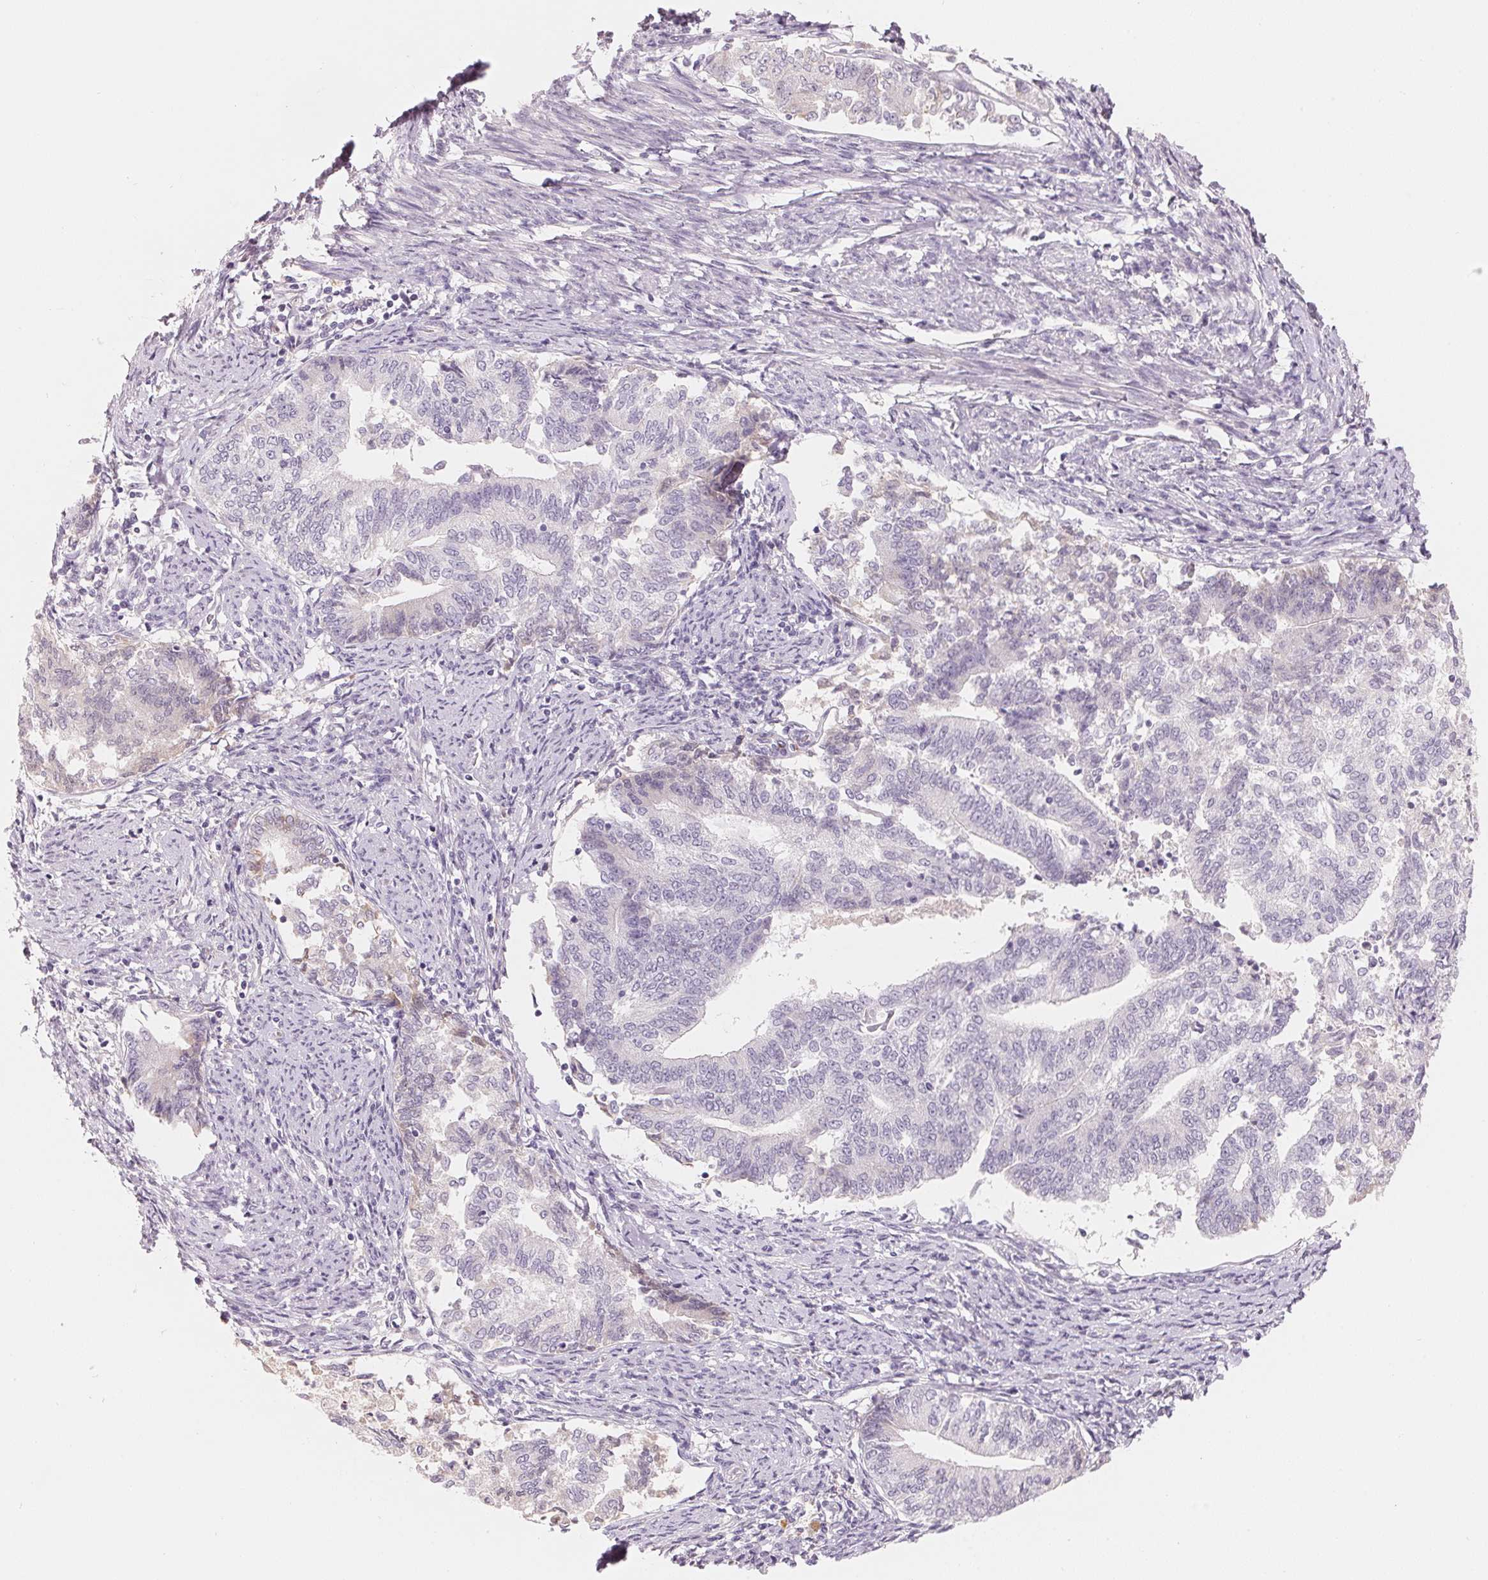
{"staining": {"intensity": "negative", "quantity": "none", "location": "none"}, "tissue": "endometrial cancer", "cell_type": "Tumor cells", "image_type": "cancer", "snomed": [{"axis": "morphology", "description": "Adenocarcinoma, NOS"}, {"axis": "topography", "description": "Endometrium"}], "caption": "This is a photomicrograph of immunohistochemistry (IHC) staining of endometrial cancer, which shows no positivity in tumor cells.", "gene": "CFHR2", "patient": {"sex": "female", "age": 65}}